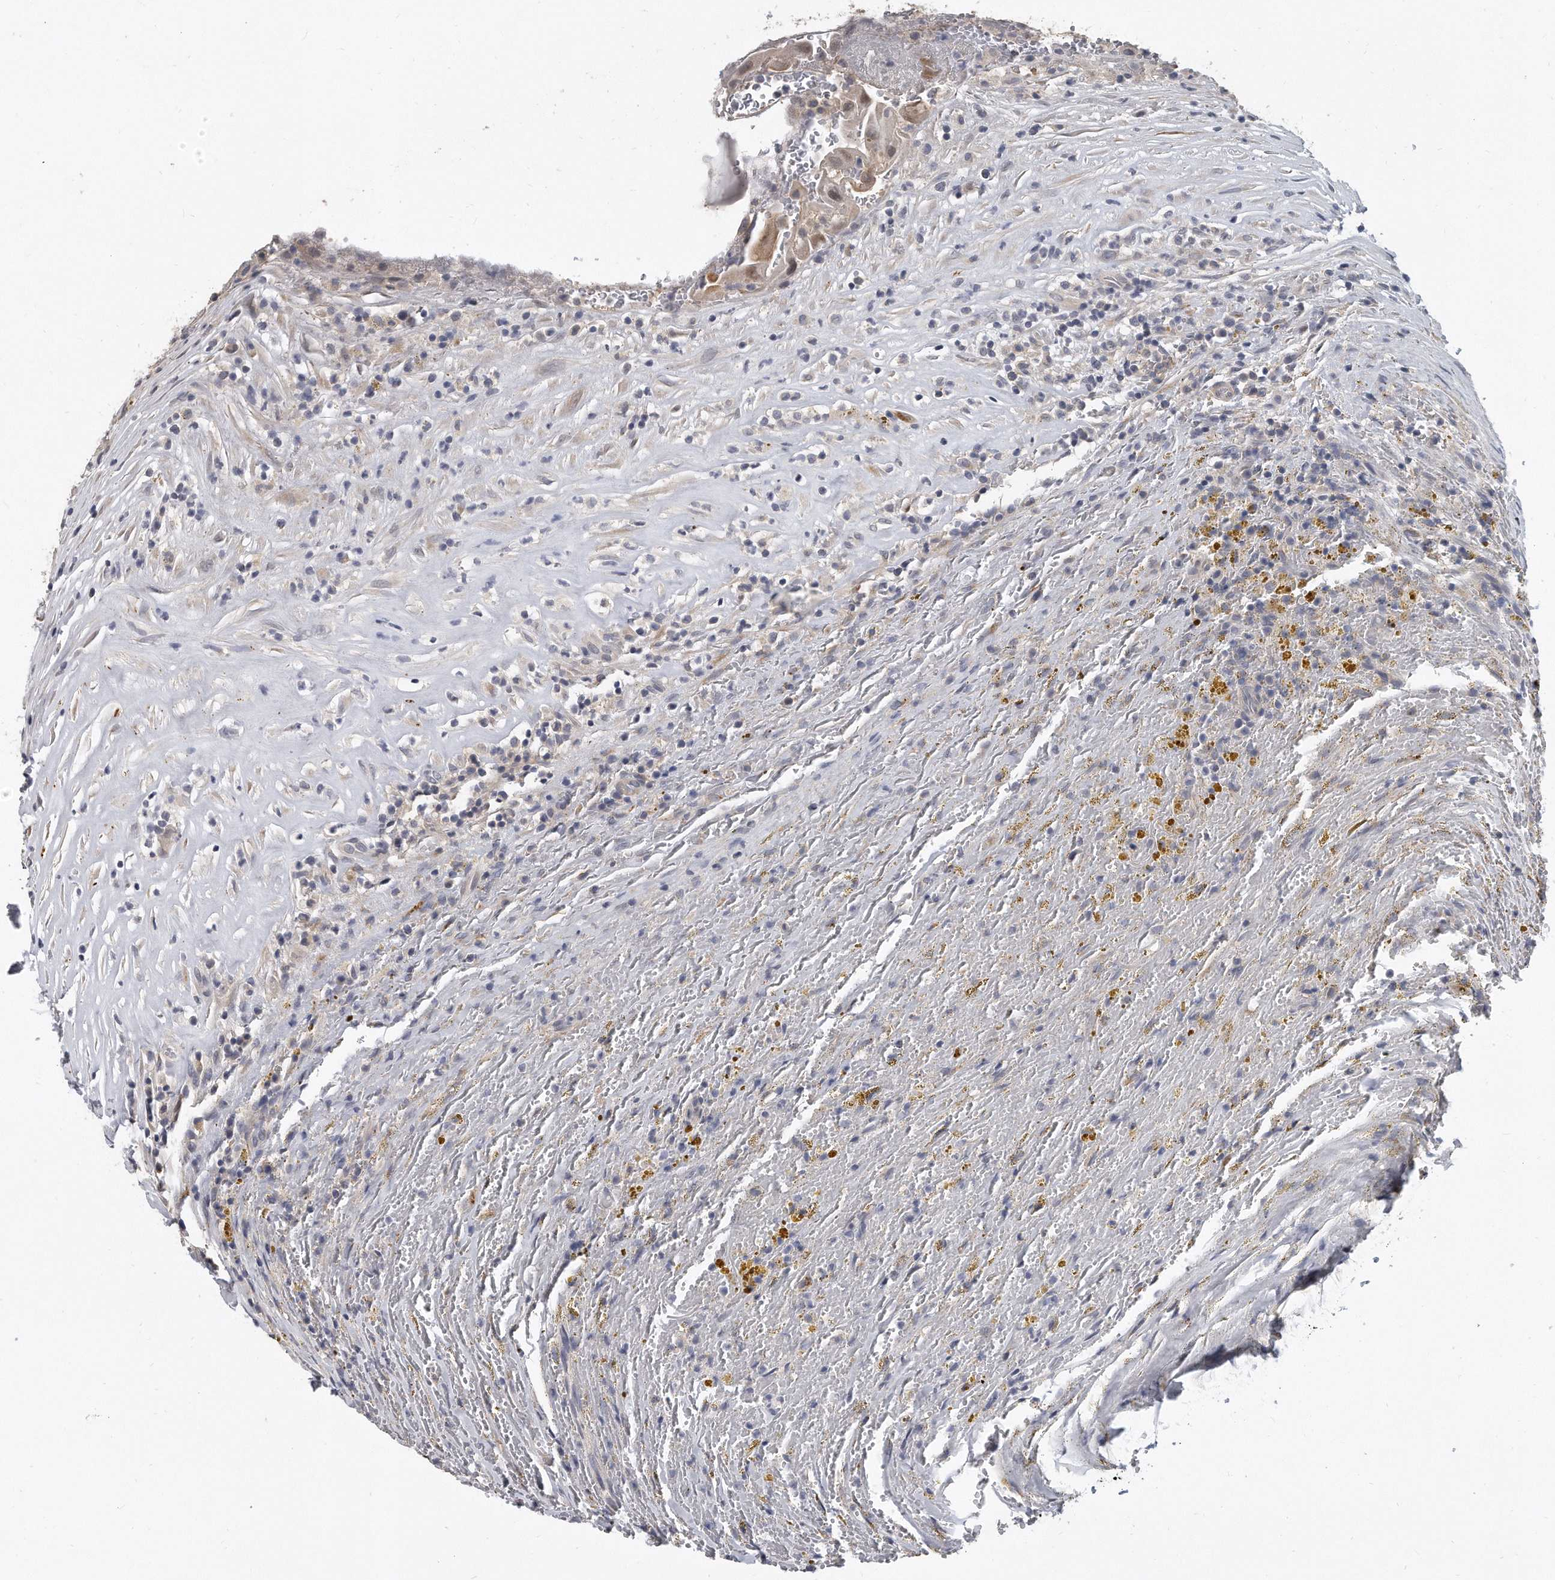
{"staining": {"intensity": "weak", "quantity": "<25%", "location": "cytoplasmic/membranous,nuclear"}, "tissue": "thyroid cancer", "cell_type": "Tumor cells", "image_type": "cancer", "snomed": [{"axis": "morphology", "description": "Papillary adenocarcinoma, NOS"}, {"axis": "topography", "description": "Thyroid gland"}], "caption": "Protein analysis of thyroid cancer (papillary adenocarcinoma) shows no significant expression in tumor cells.", "gene": "KLHL7", "patient": {"sex": "male", "age": 77}}